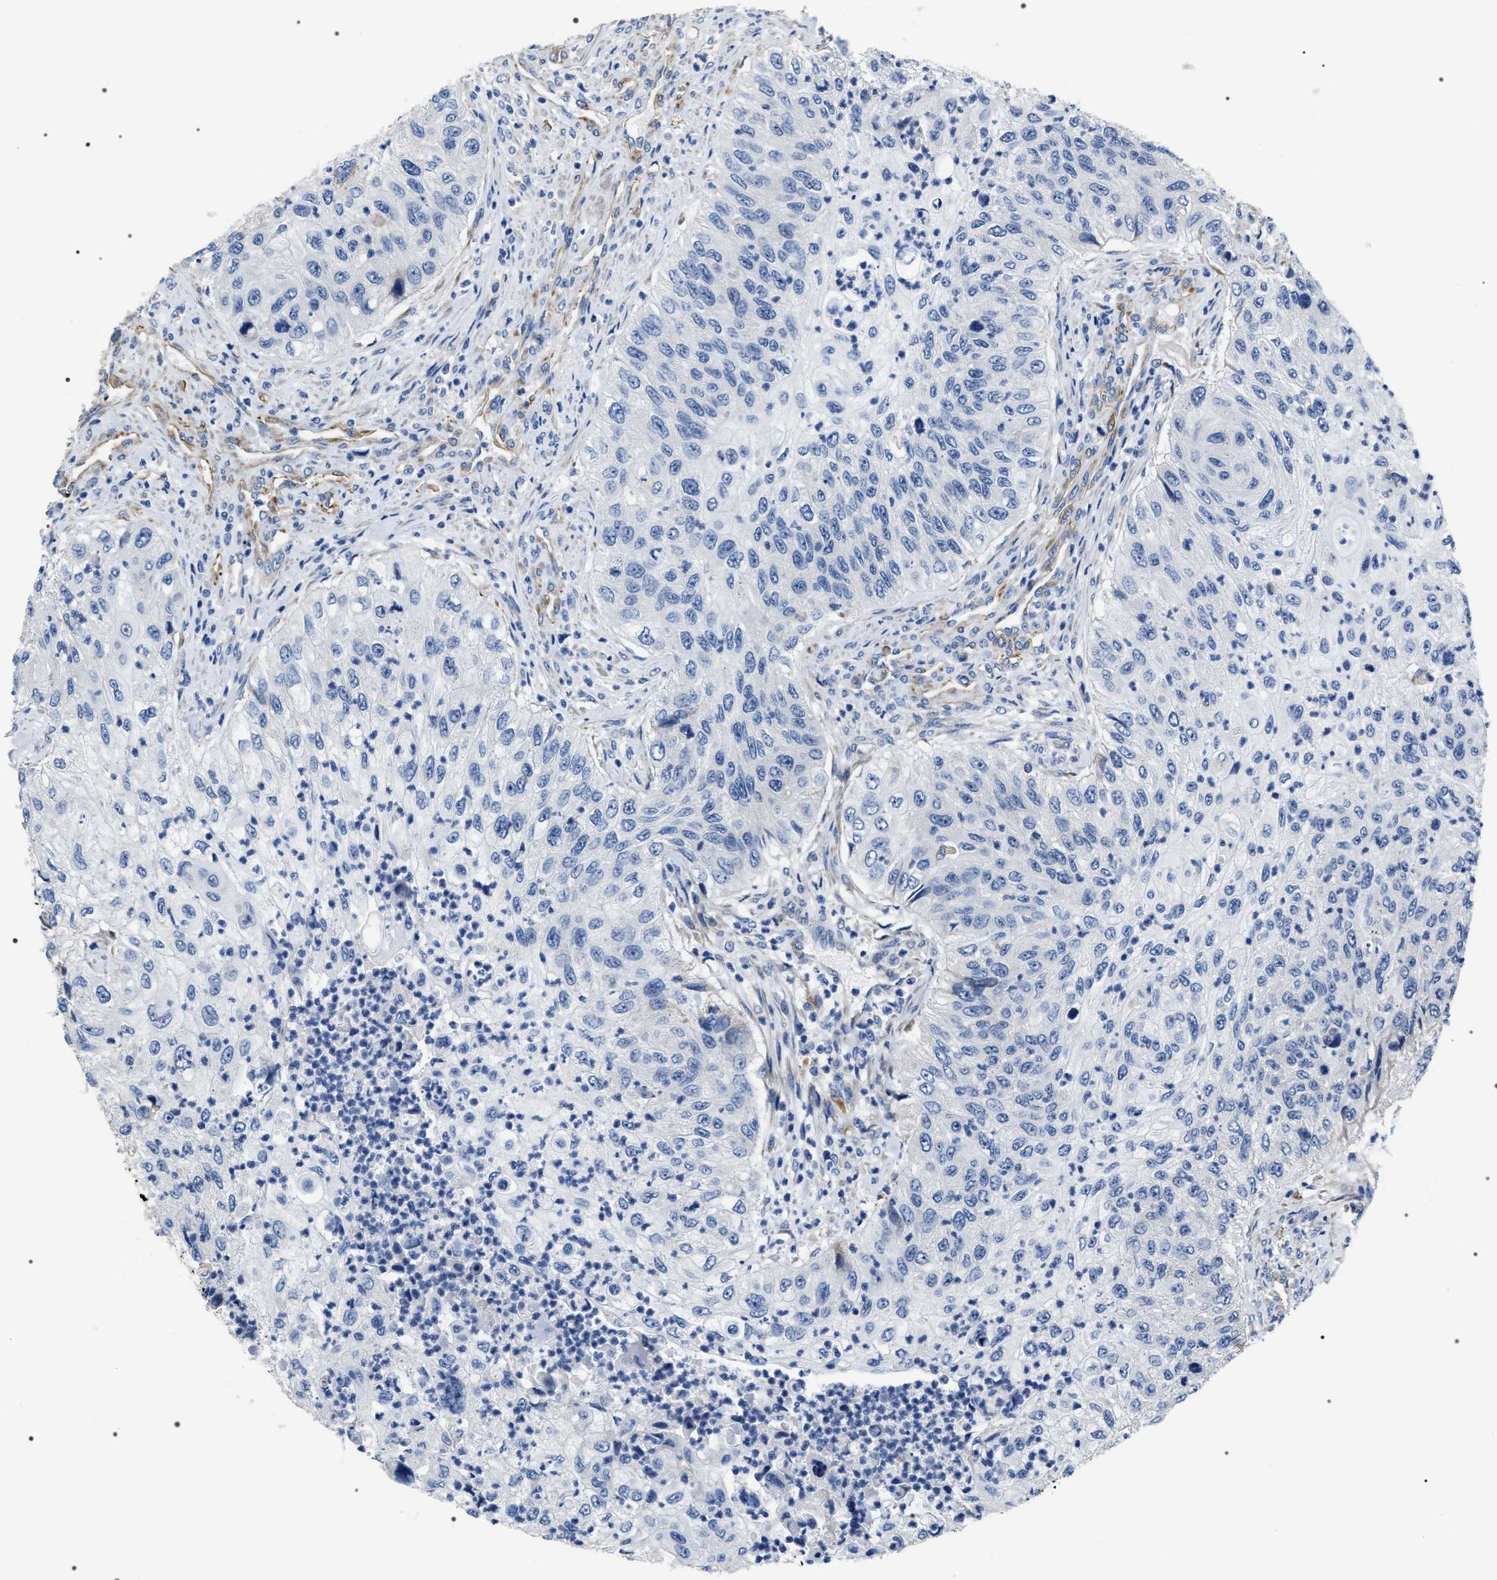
{"staining": {"intensity": "negative", "quantity": "none", "location": "none"}, "tissue": "urothelial cancer", "cell_type": "Tumor cells", "image_type": "cancer", "snomed": [{"axis": "morphology", "description": "Urothelial carcinoma, High grade"}, {"axis": "topography", "description": "Urinary bladder"}], "caption": "DAB immunohistochemical staining of urothelial carcinoma (high-grade) exhibits no significant staining in tumor cells.", "gene": "PKD1L1", "patient": {"sex": "female", "age": 60}}